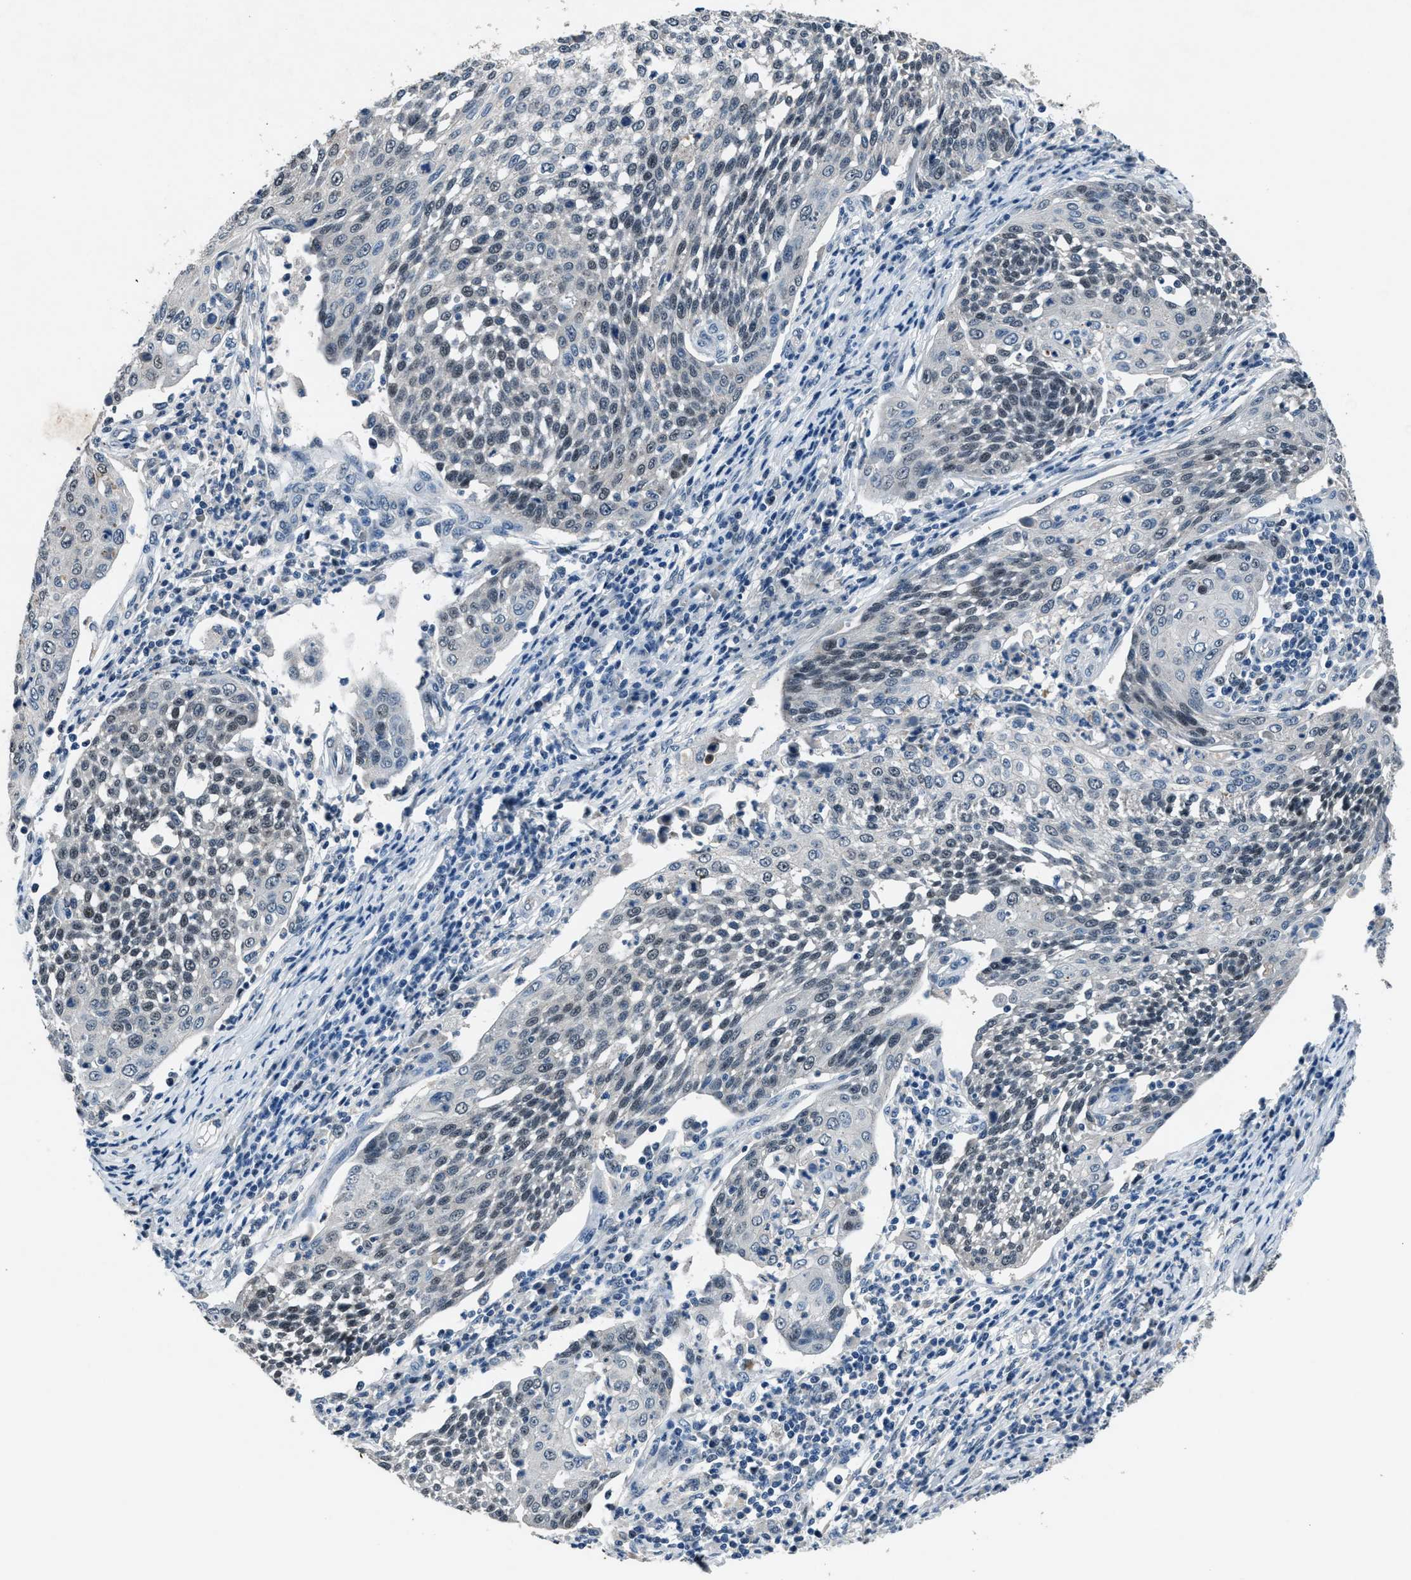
{"staining": {"intensity": "weak", "quantity": "<25%", "location": "nuclear"}, "tissue": "cervical cancer", "cell_type": "Tumor cells", "image_type": "cancer", "snomed": [{"axis": "morphology", "description": "Squamous cell carcinoma, NOS"}, {"axis": "topography", "description": "Cervix"}], "caption": "A photomicrograph of human cervical cancer (squamous cell carcinoma) is negative for staining in tumor cells.", "gene": "DUSP19", "patient": {"sex": "female", "age": 34}}